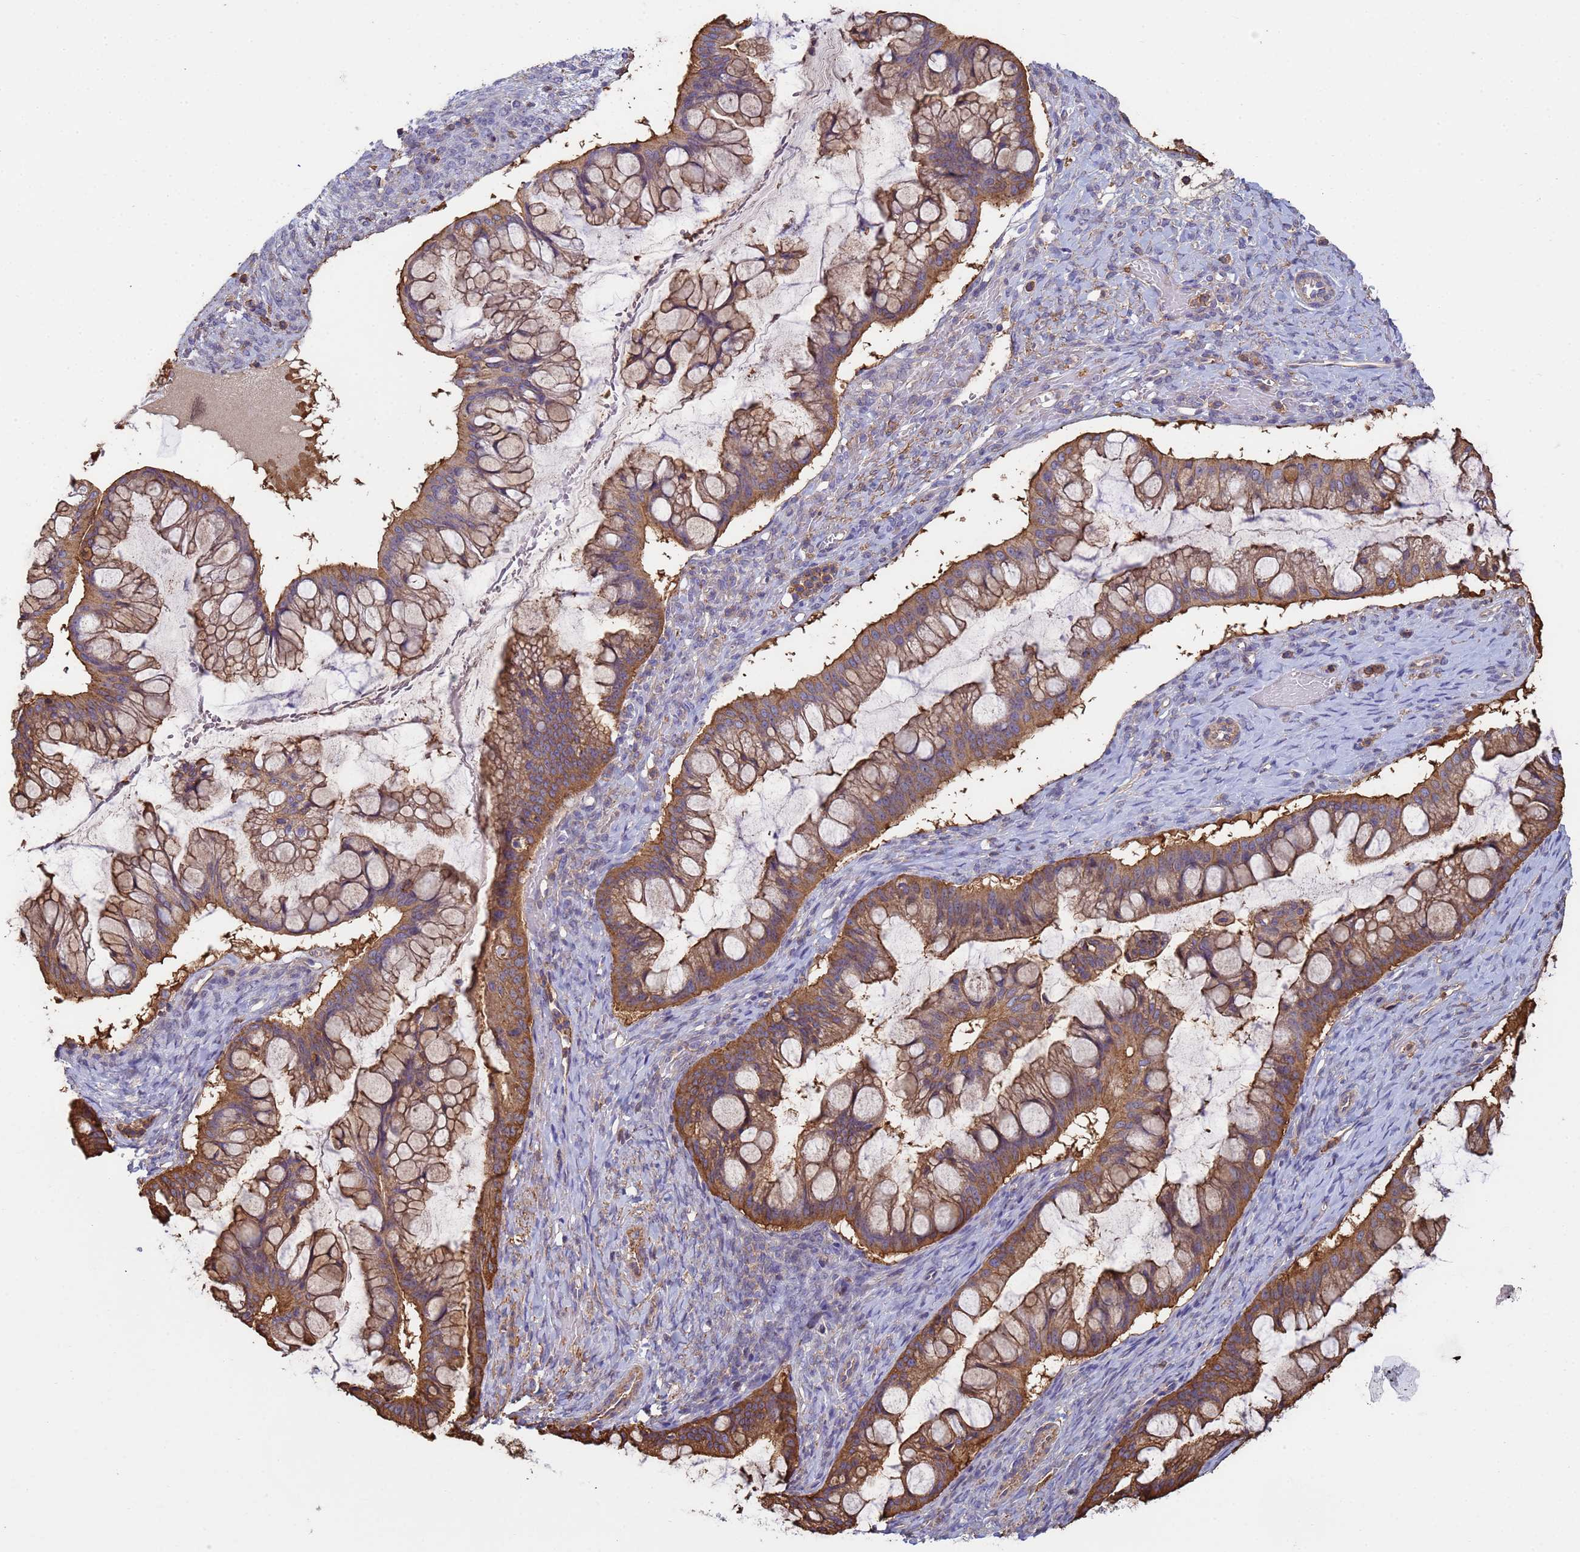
{"staining": {"intensity": "strong", "quantity": ">75%", "location": "cytoplasmic/membranous"}, "tissue": "ovarian cancer", "cell_type": "Tumor cells", "image_type": "cancer", "snomed": [{"axis": "morphology", "description": "Cystadenocarcinoma, mucinous, NOS"}, {"axis": "topography", "description": "Ovary"}], "caption": "Protein staining of ovarian mucinous cystadenocarcinoma tissue shows strong cytoplasmic/membranous staining in approximately >75% of tumor cells.", "gene": "ZNG1B", "patient": {"sex": "female", "age": 73}}